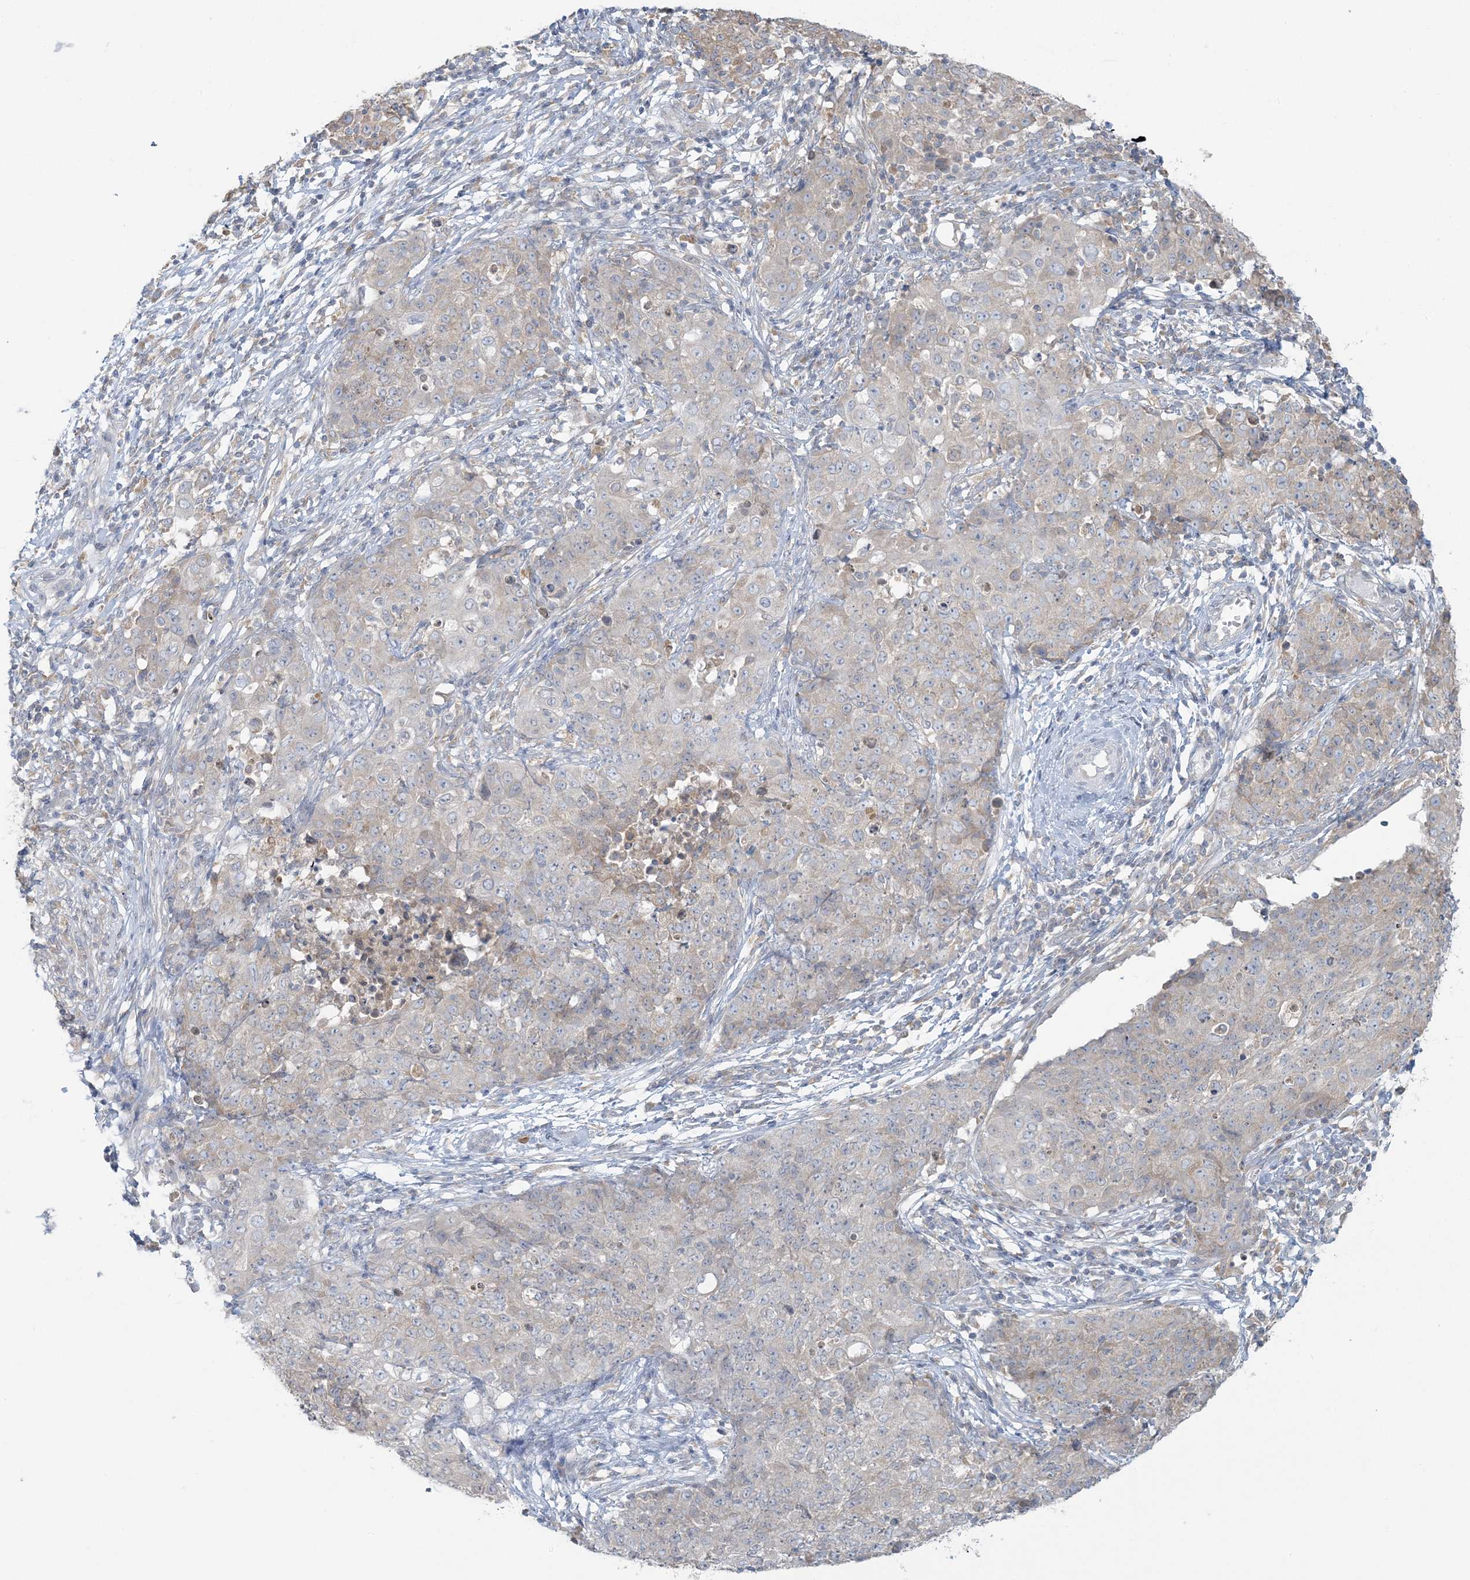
{"staining": {"intensity": "negative", "quantity": "none", "location": "none"}, "tissue": "ovarian cancer", "cell_type": "Tumor cells", "image_type": "cancer", "snomed": [{"axis": "morphology", "description": "Carcinoma, endometroid"}, {"axis": "topography", "description": "Ovary"}], "caption": "Immunohistochemistry (IHC) histopathology image of human ovarian endometroid carcinoma stained for a protein (brown), which shows no expression in tumor cells.", "gene": "EEFSEC", "patient": {"sex": "female", "age": 42}}